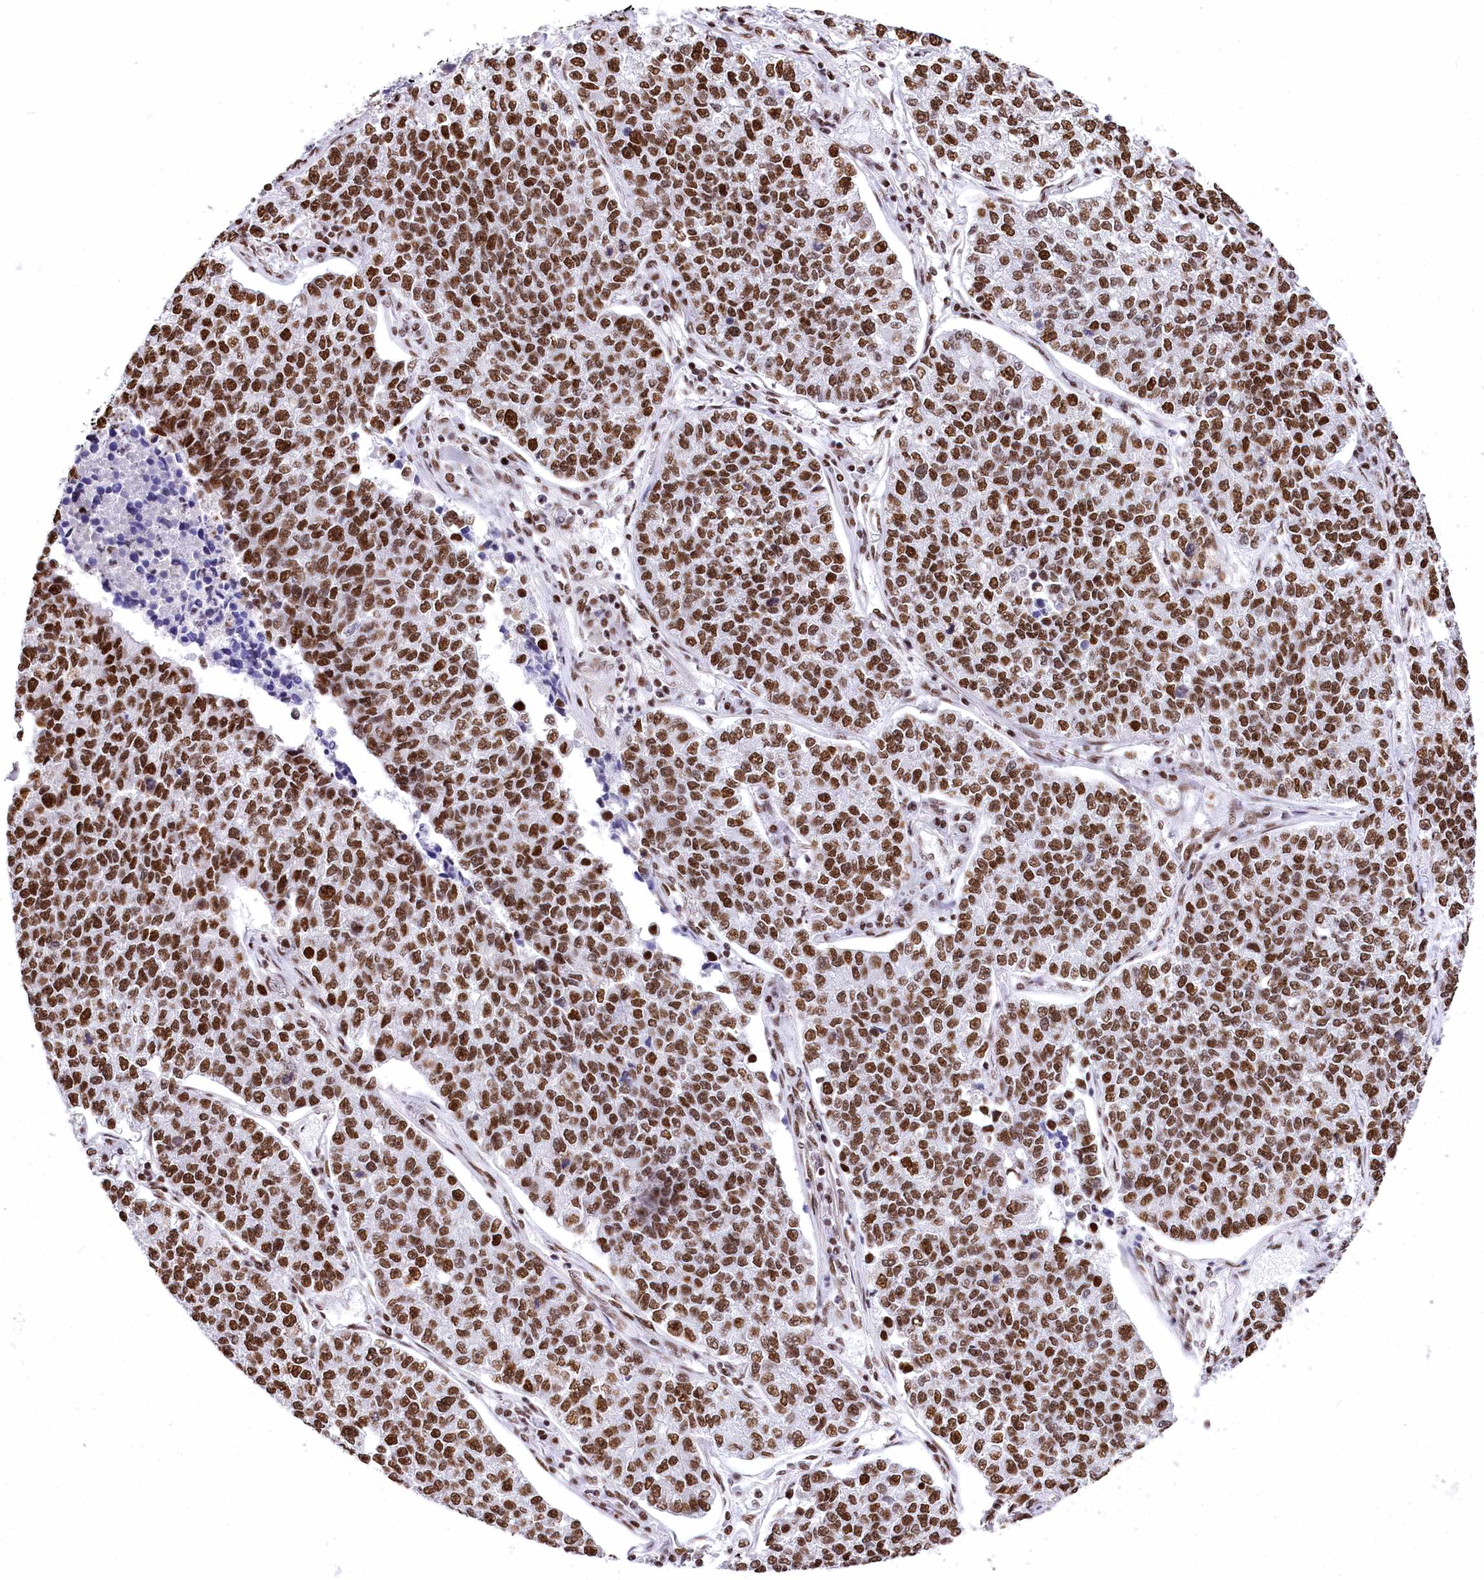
{"staining": {"intensity": "strong", "quantity": ">75%", "location": "nuclear"}, "tissue": "lung cancer", "cell_type": "Tumor cells", "image_type": "cancer", "snomed": [{"axis": "morphology", "description": "Adenocarcinoma, NOS"}, {"axis": "topography", "description": "Lung"}], "caption": "Lung cancer (adenocarcinoma) stained for a protein exhibits strong nuclear positivity in tumor cells. (Stains: DAB in brown, nuclei in blue, Microscopy: brightfield microscopy at high magnification).", "gene": "POU4F3", "patient": {"sex": "male", "age": 49}}